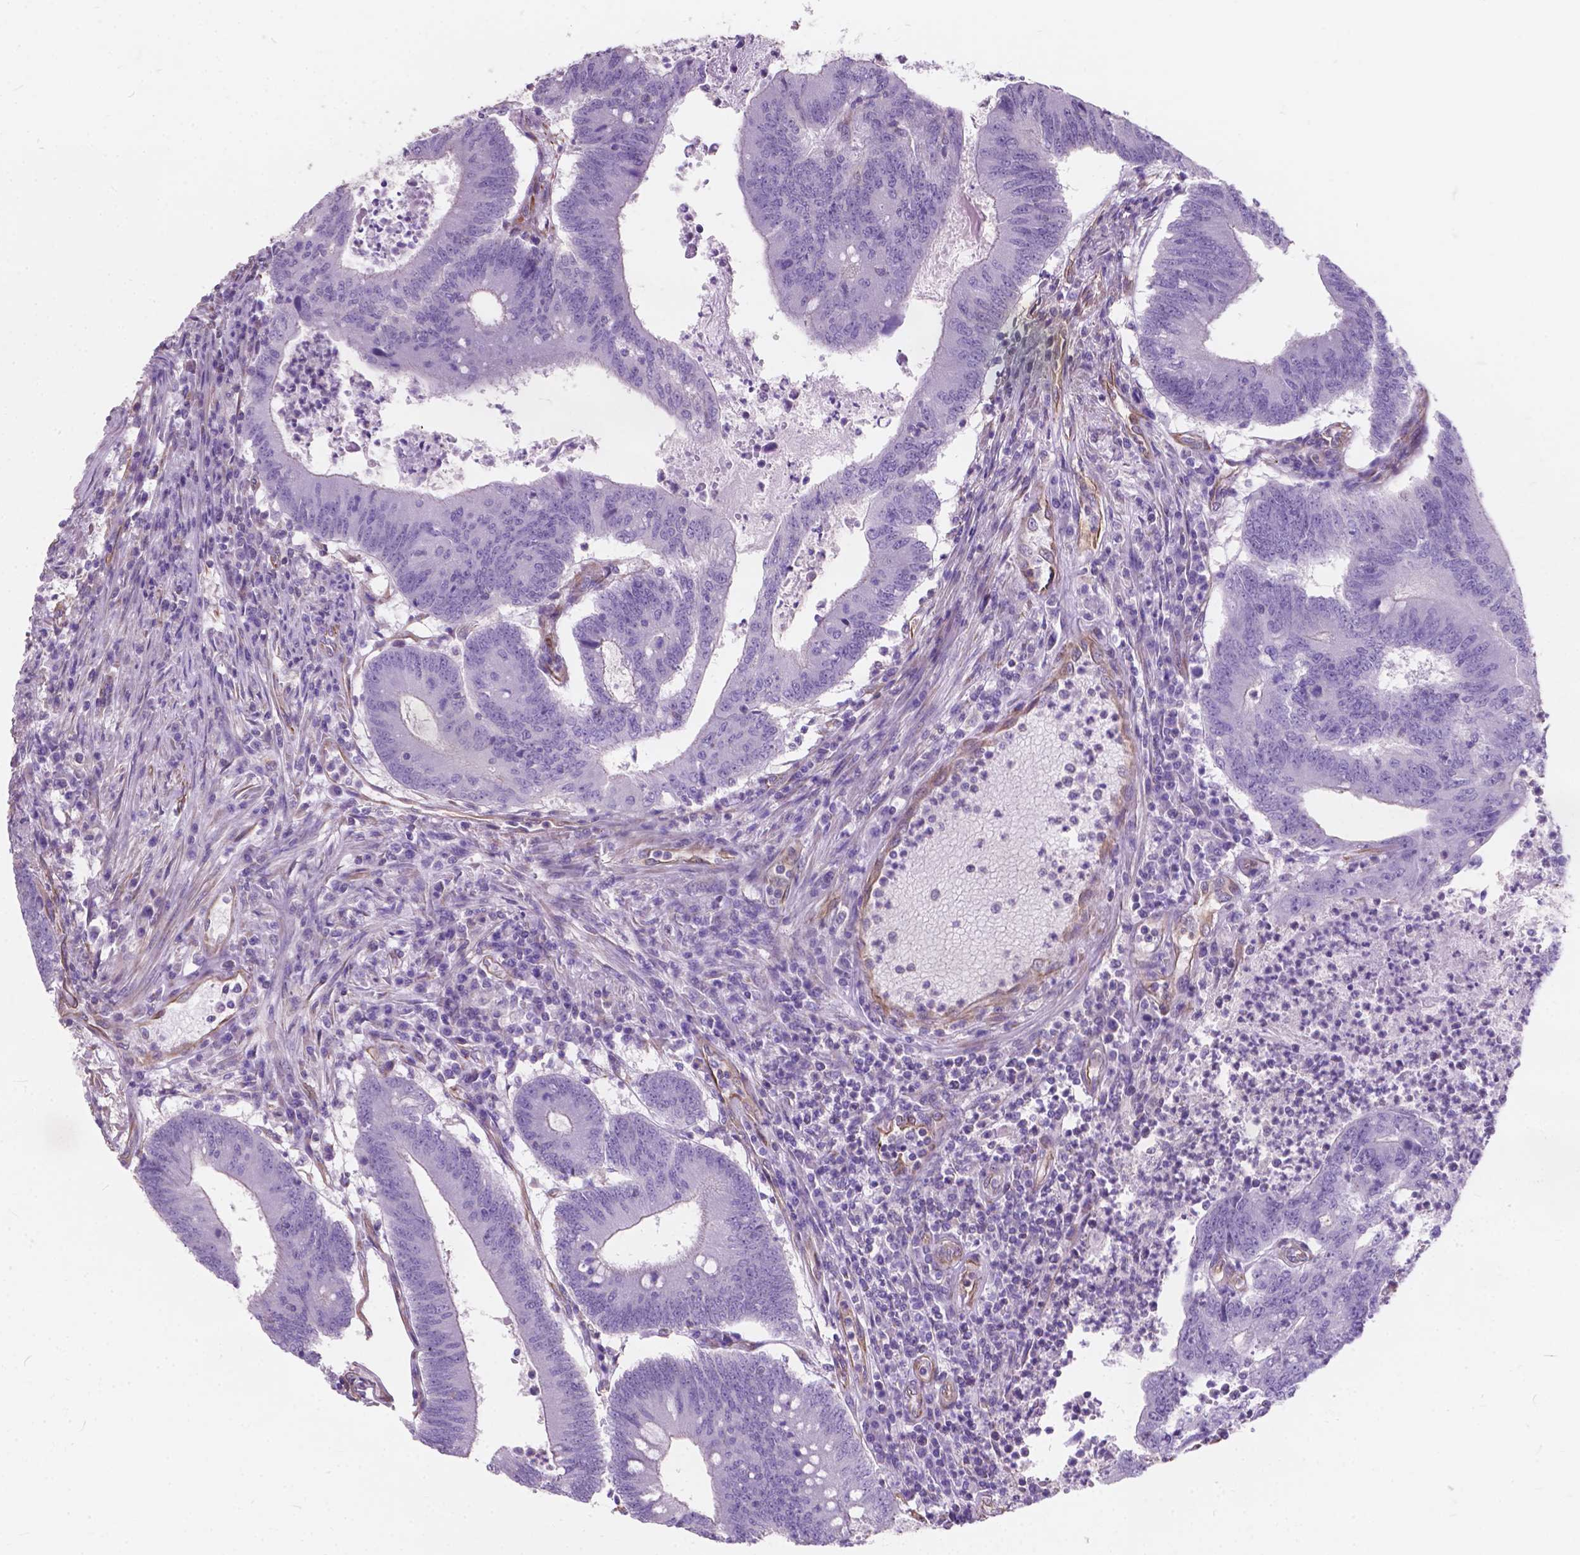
{"staining": {"intensity": "negative", "quantity": "none", "location": "none"}, "tissue": "colorectal cancer", "cell_type": "Tumor cells", "image_type": "cancer", "snomed": [{"axis": "morphology", "description": "Adenocarcinoma, NOS"}, {"axis": "topography", "description": "Colon"}], "caption": "IHC of adenocarcinoma (colorectal) shows no staining in tumor cells.", "gene": "AMOT", "patient": {"sex": "female", "age": 70}}